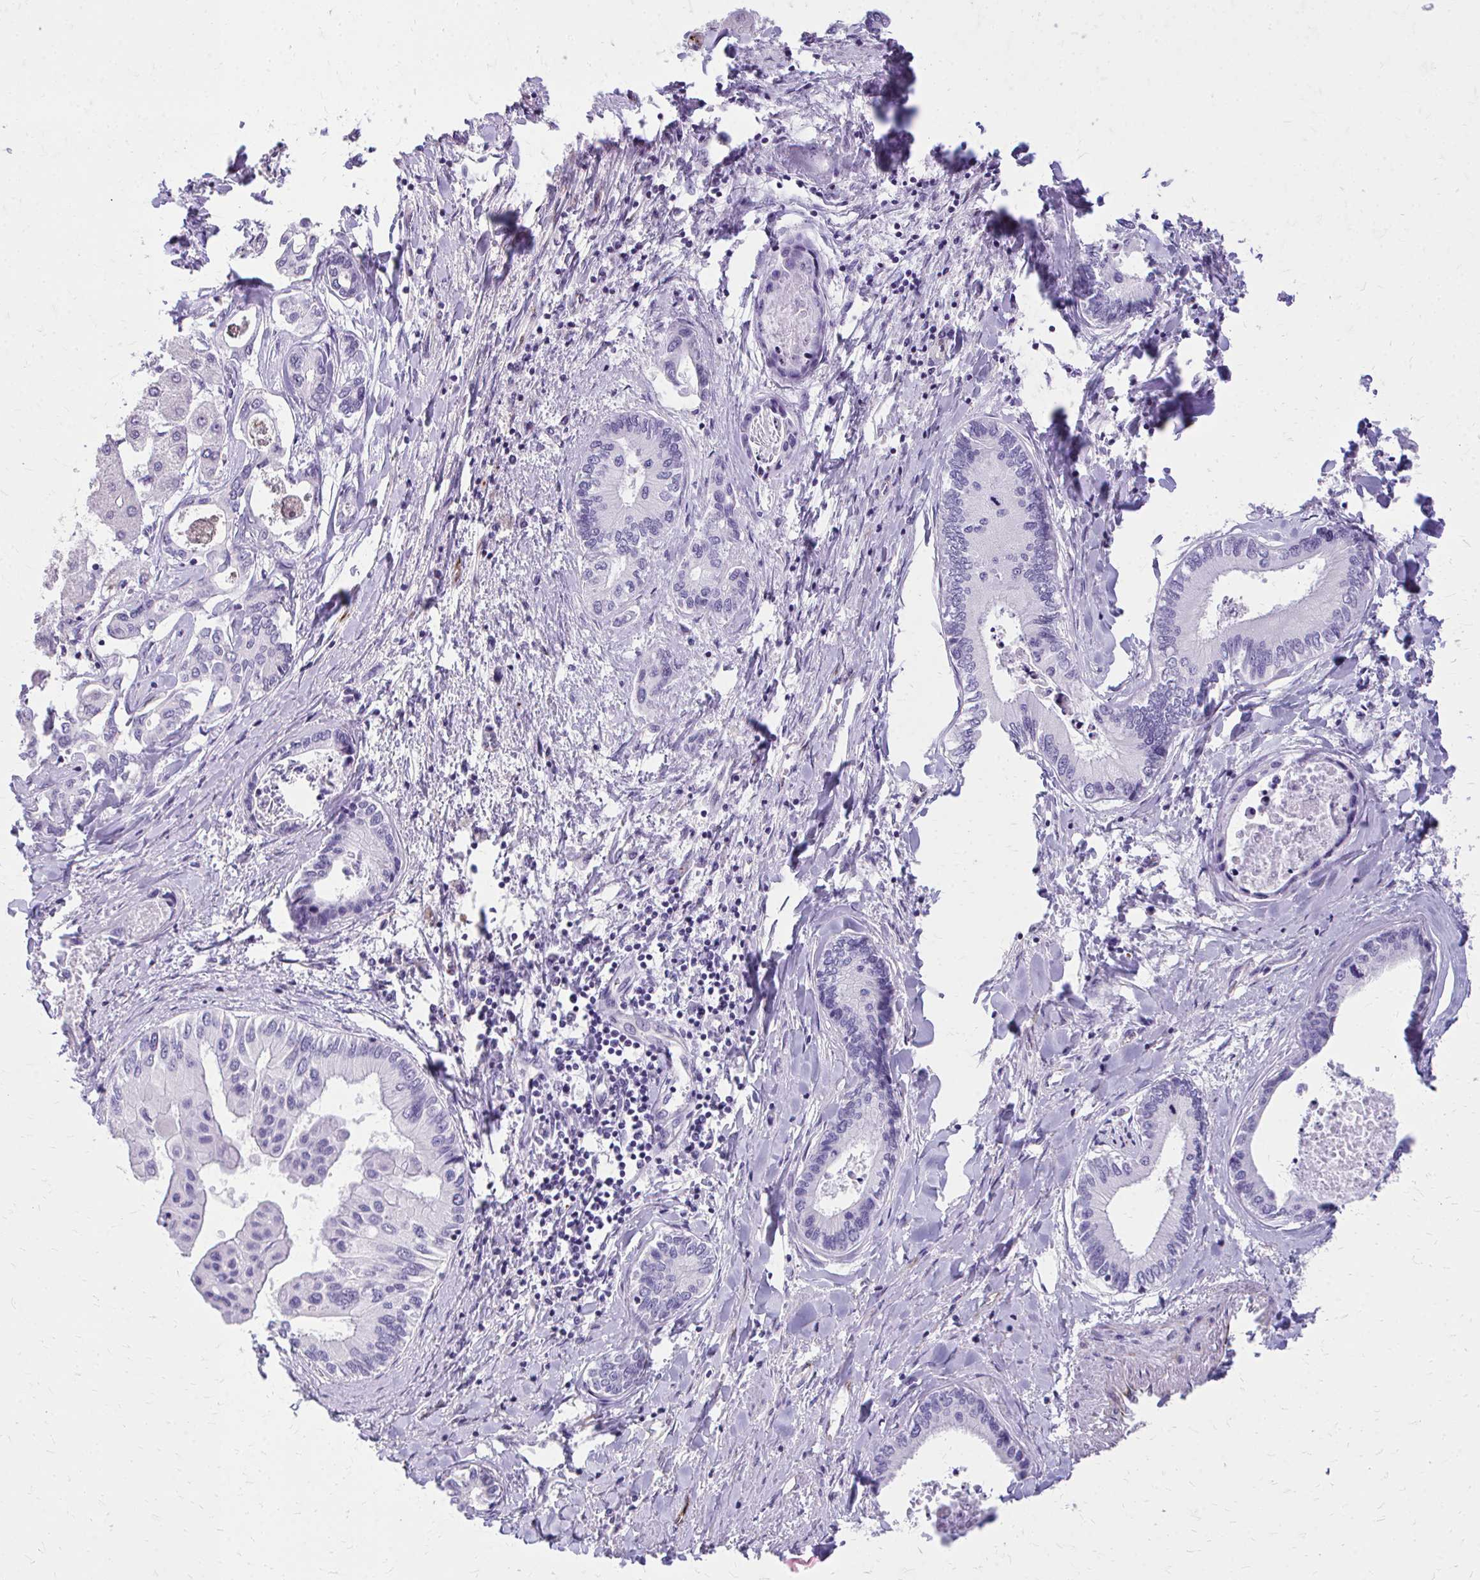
{"staining": {"intensity": "negative", "quantity": "none", "location": "none"}, "tissue": "liver cancer", "cell_type": "Tumor cells", "image_type": "cancer", "snomed": [{"axis": "morphology", "description": "Cholangiocarcinoma"}, {"axis": "topography", "description": "Liver"}], "caption": "This is an immunohistochemistry (IHC) photomicrograph of human liver cancer (cholangiocarcinoma). There is no positivity in tumor cells.", "gene": "TRIM6", "patient": {"sex": "male", "age": 66}}